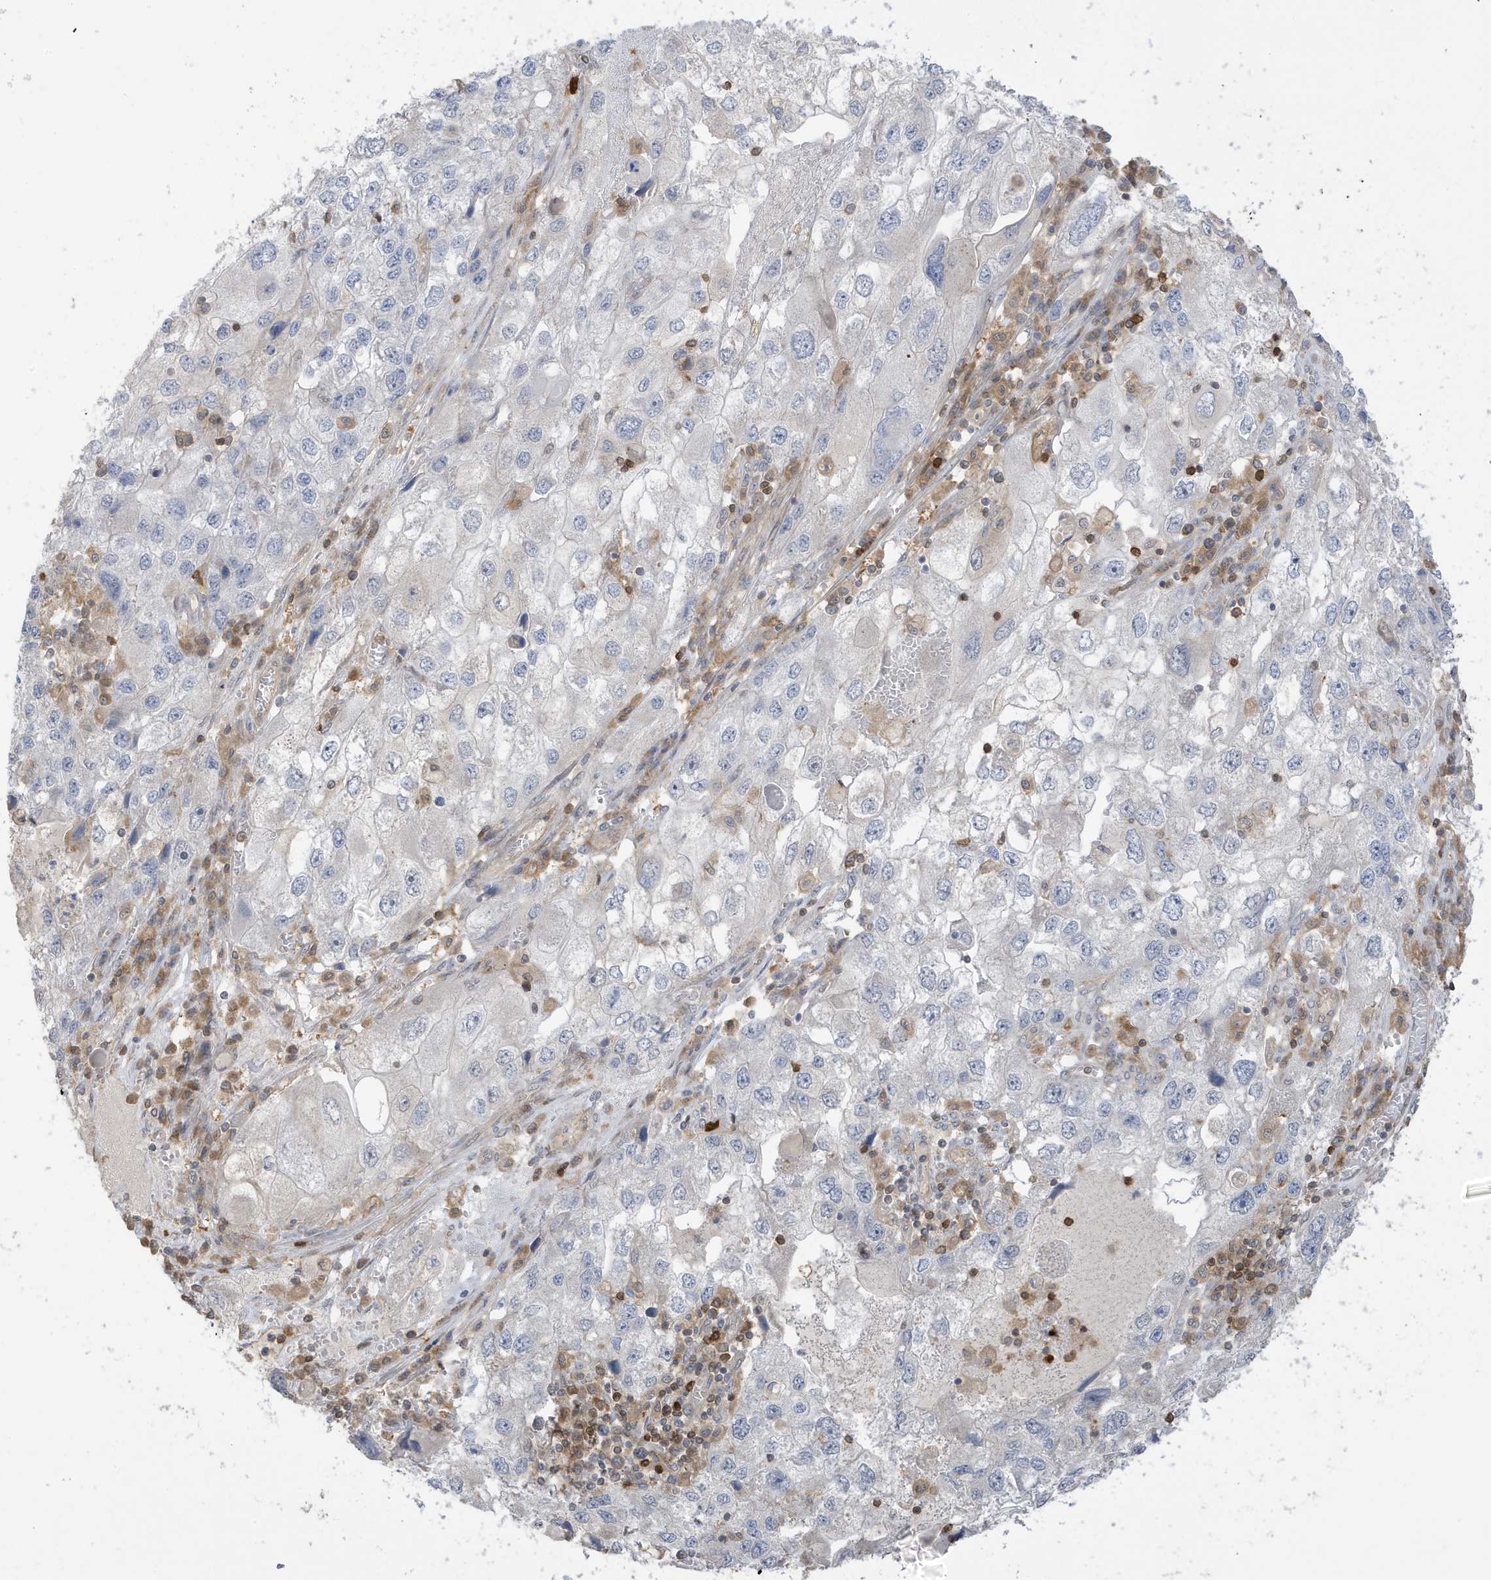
{"staining": {"intensity": "negative", "quantity": "none", "location": "none"}, "tissue": "endometrial cancer", "cell_type": "Tumor cells", "image_type": "cancer", "snomed": [{"axis": "morphology", "description": "Adenocarcinoma, NOS"}, {"axis": "topography", "description": "Endometrium"}], "caption": "Tumor cells show no significant positivity in endometrial cancer (adenocarcinoma).", "gene": "TAB3", "patient": {"sex": "female", "age": 49}}